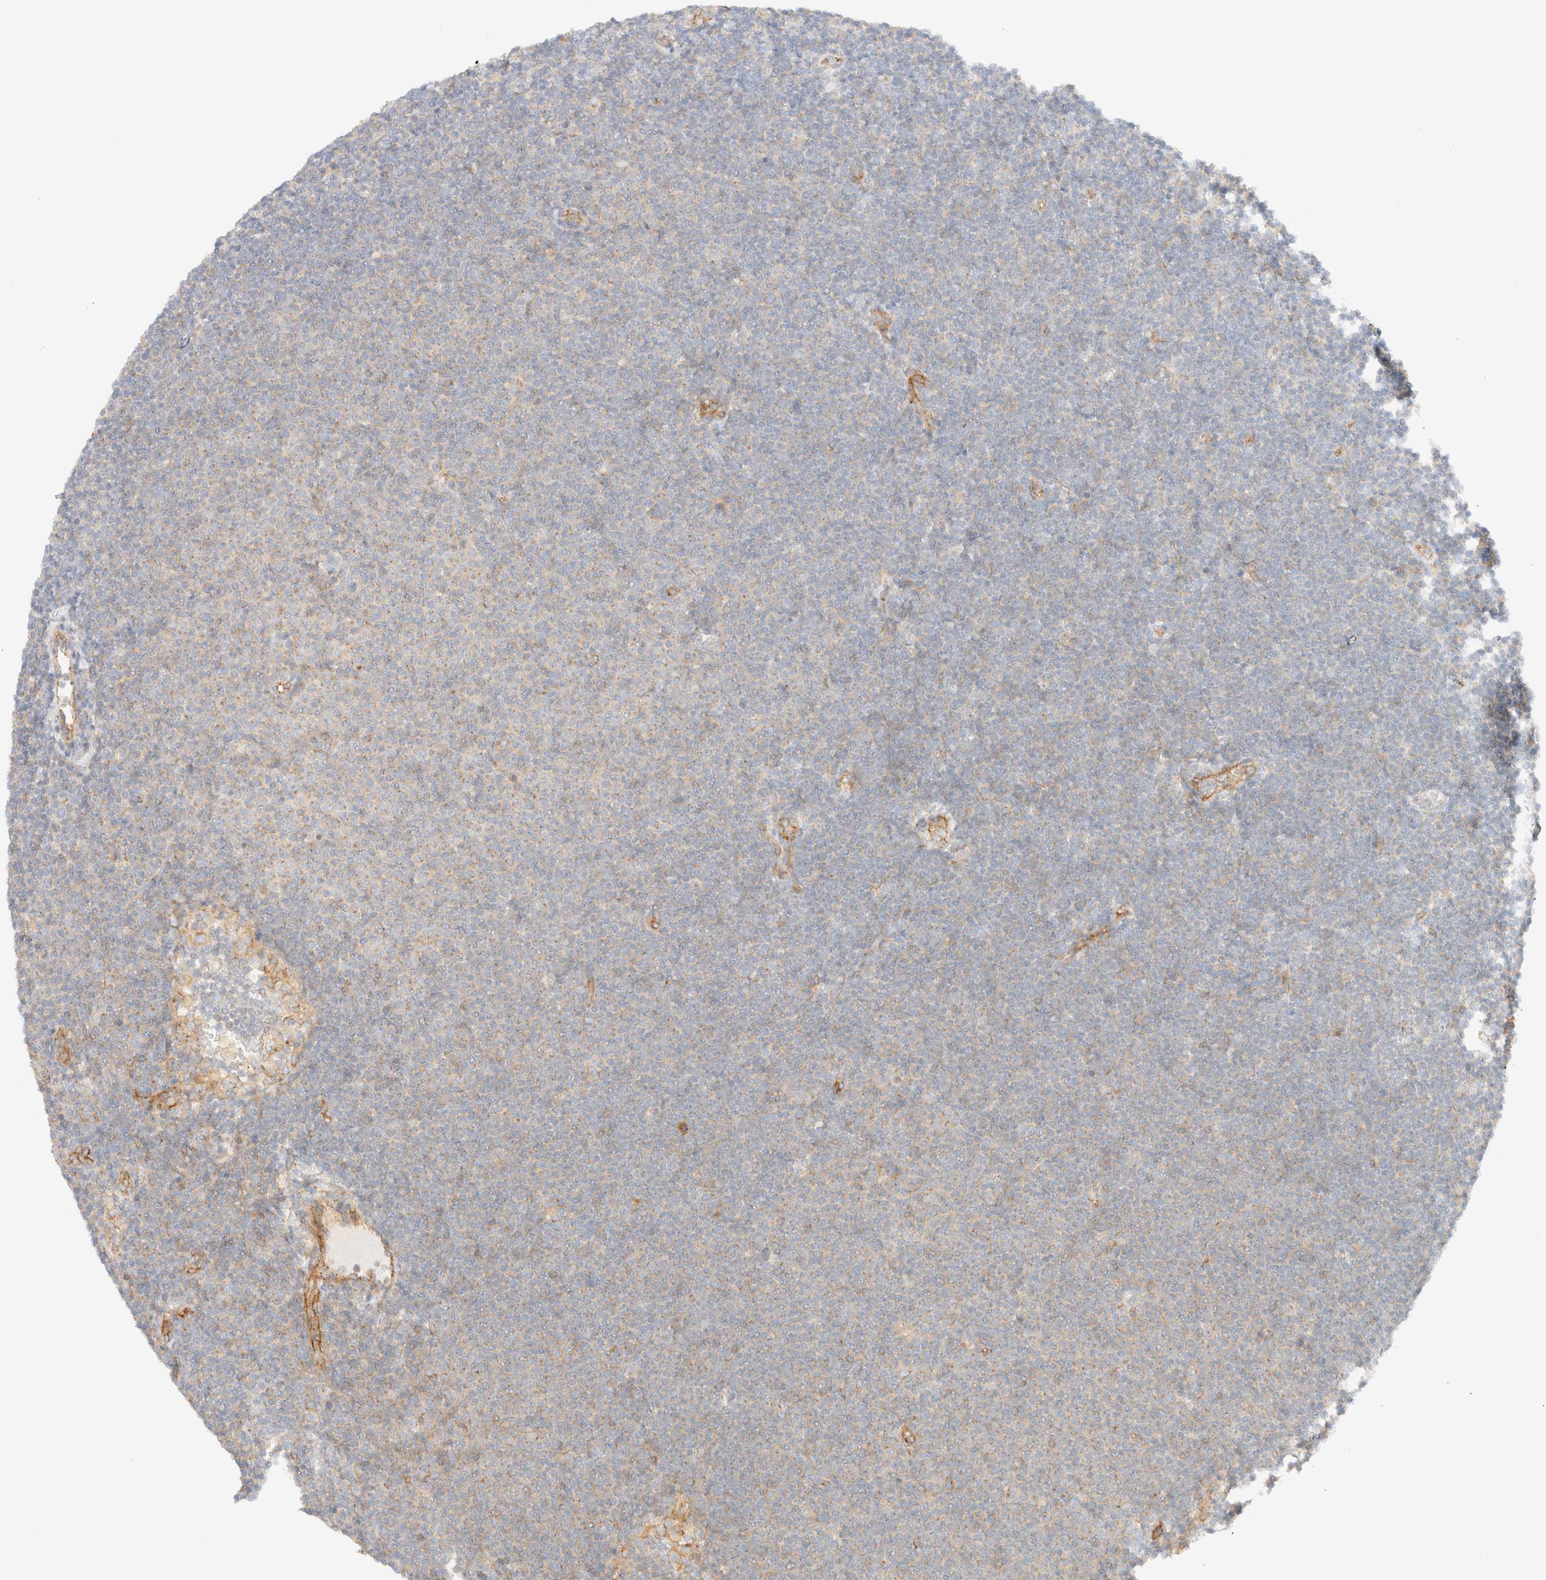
{"staining": {"intensity": "negative", "quantity": "none", "location": "none"}, "tissue": "lymphoma", "cell_type": "Tumor cells", "image_type": "cancer", "snomed": [{"axis": "morphology", "description": "Malignant lymphoma, non-Hodgkin's type, Low grade"}, {"axis": "topography", "description": "Lymph node"}], "caption": "DAB (3,3'-diaminobenzidine) immunohistochemical staining of human lymphoma displays no significant staining in tumor cells. Nuclei are stained in blue.", "gene": "MYO10", "patient": {"sex": "female", "age": 53}}